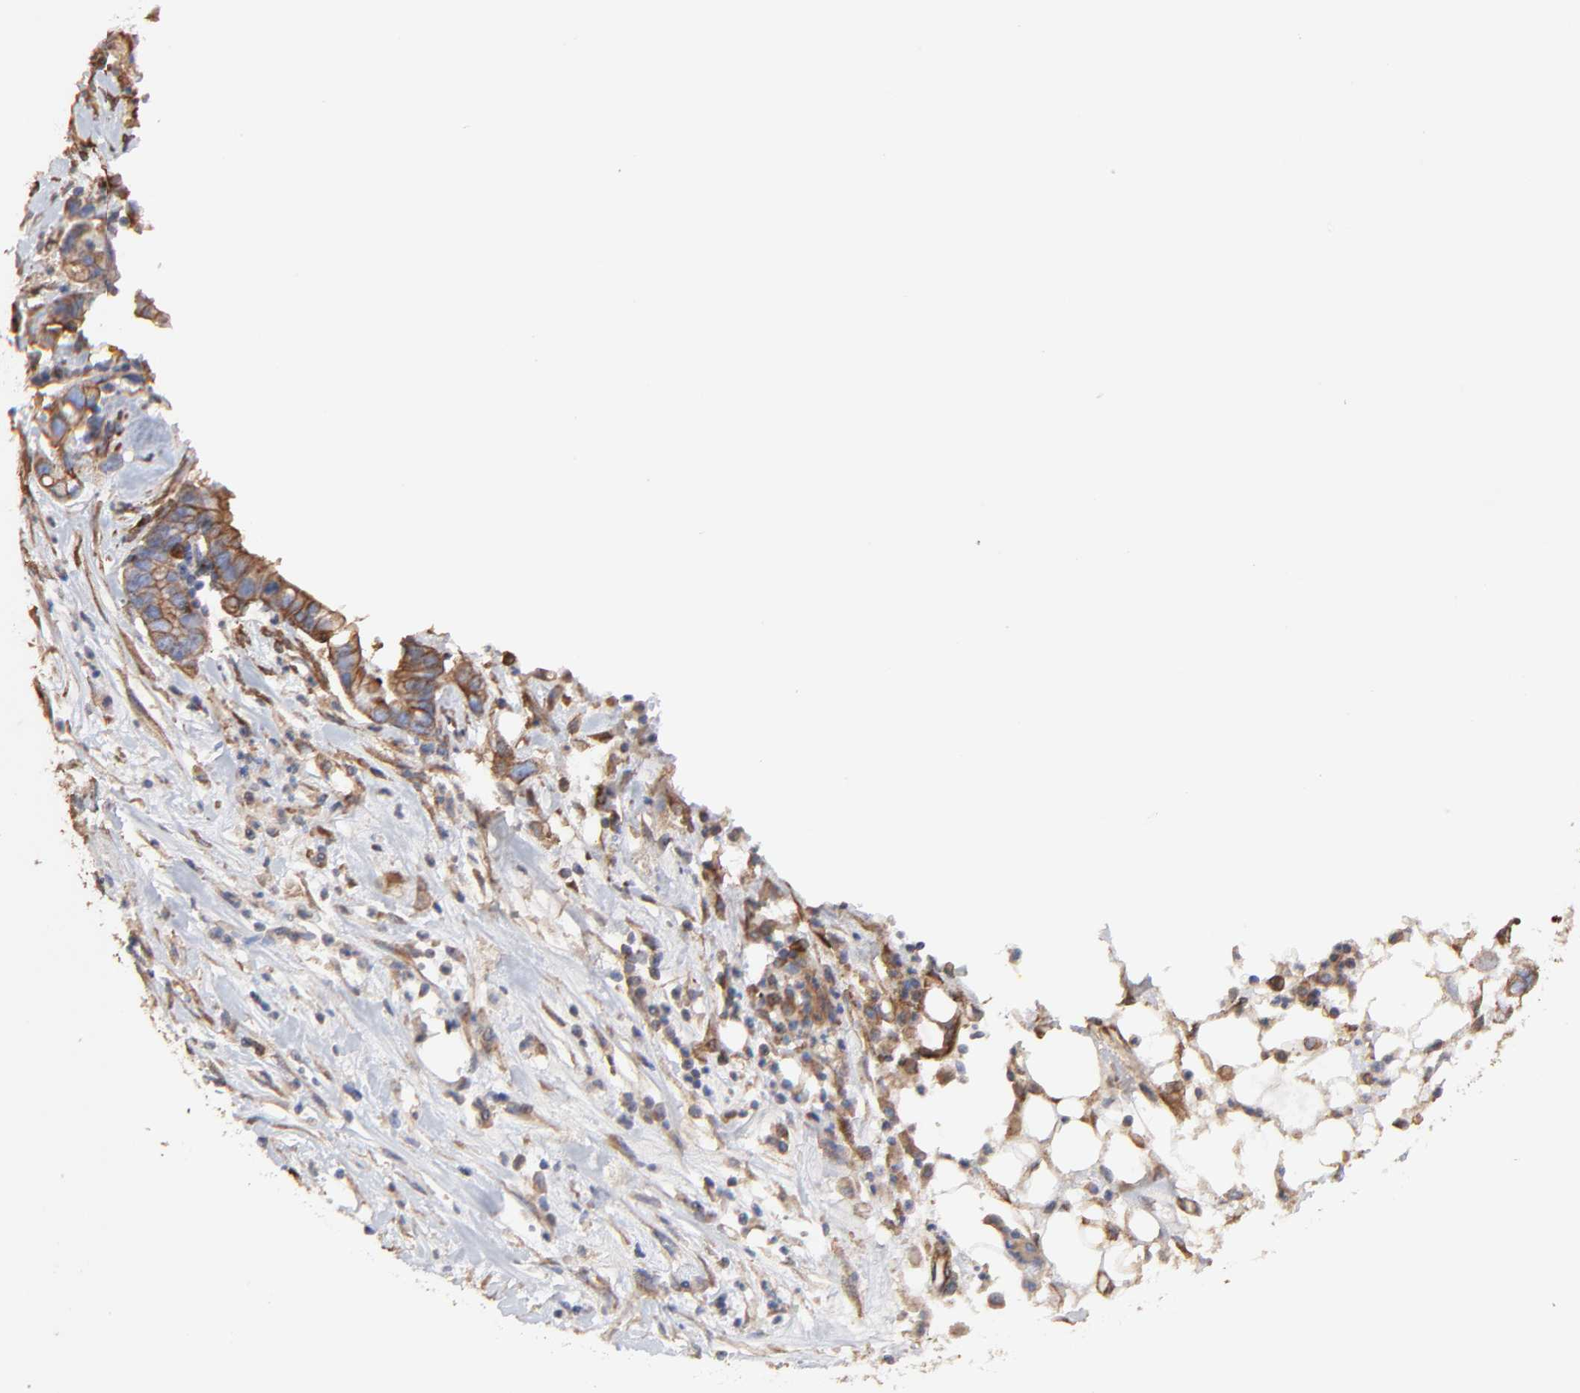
{"staining": {"intensity": "moderate", "quantity": ">75%", "location": "cytoplasmic/membranous"}, "tissue": "pancreatic cancer", "cell_type": "Tumor cells", "image_type": "cancer", "snomed": [{"axis": "morphology", "description": "Adenocarcinoma, NOS"}, {"axis": "topography", "description": "Pancreas"}], "caption": "A medium amount of moderate cytoplasmic/membranous staining is identified in approximately >75% of tumor cells in pancreatic cancer tissue. (Brightfield microscopy of DAB IHC at high magnification).", "gene": "LRCH2", "patient": {"sex": "male", "age": 70}}